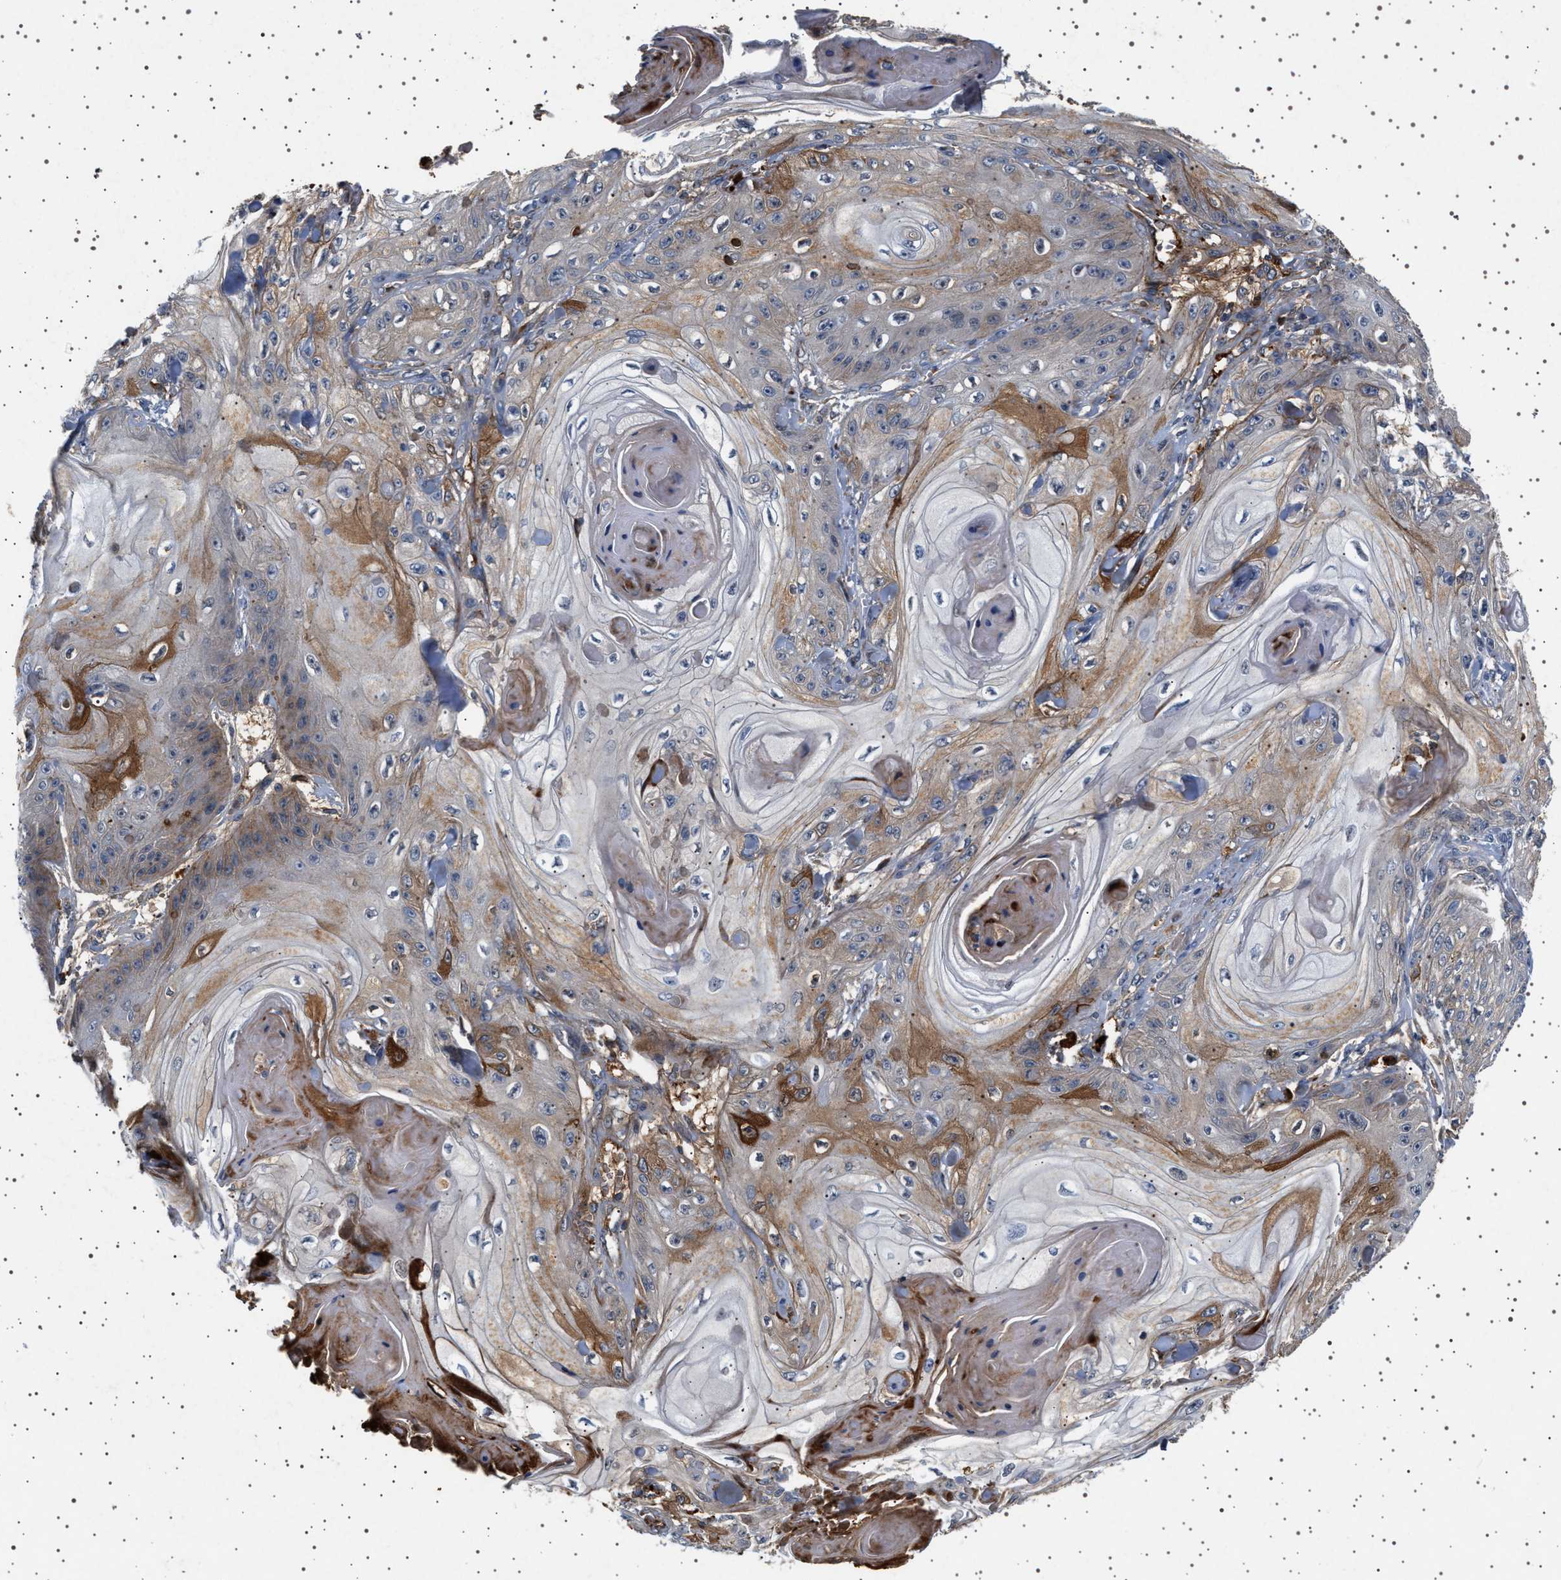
{"staining": {"intensity": "moderate", "quantity": "<25%", "location": "cytoplasmic/membranous"}, "tissue": "skin cancer", "cell_type": "Tumor cells", "image_type": "cancer", "snomed": [{"axis": "morphology", "description": "Squamous cell carcinoma, NOS"}, {"axis": "topography", "description": "Skin"}], "caption": "This is a micrograph of immunohistochemistry (IHC) staining of skin cancer, which shows moderate staining in the cytoplasmic/membranous of tumor cells.", "gene": "FICD", "patient": {"sex": "male", "age": 74}}